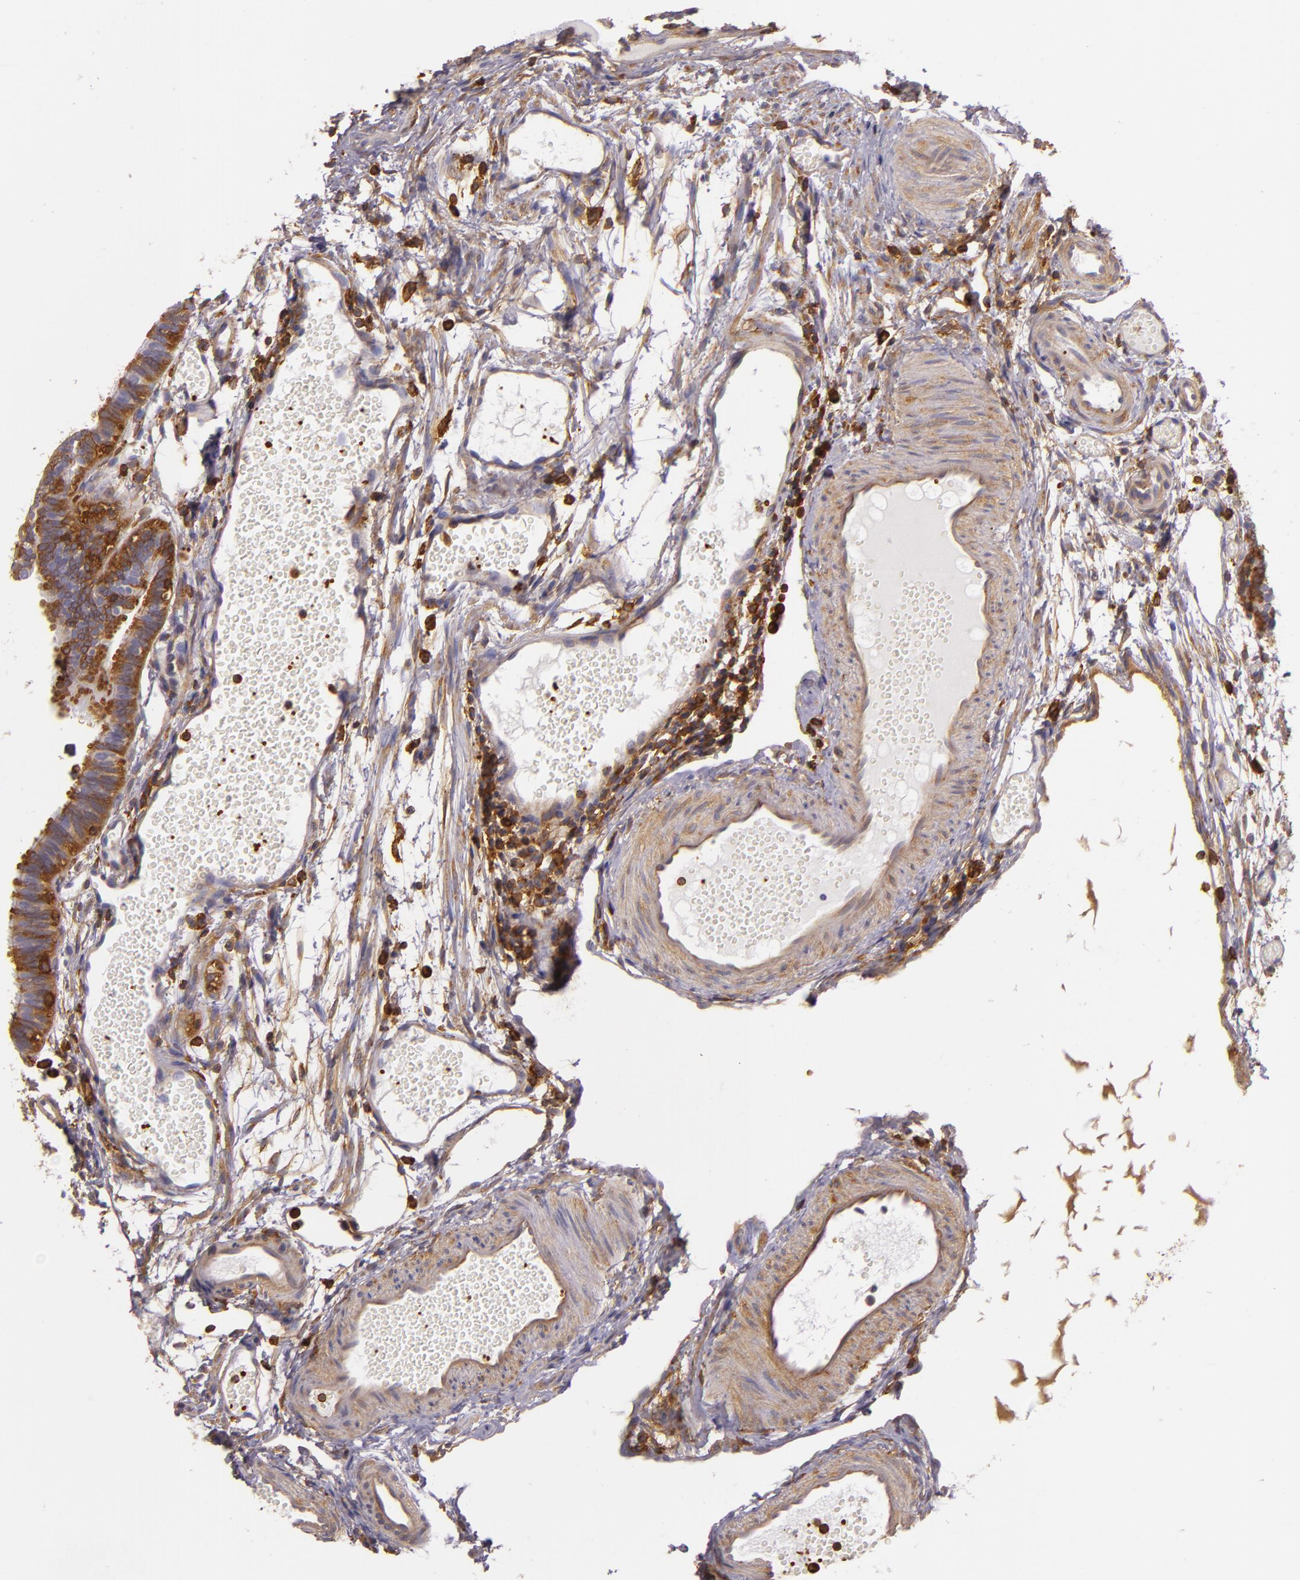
{"staining": {"intensity": "strong", "quantity": ">75%", "location": "cytoplasmic/membranous"}, "tissue": "fallopian tube", "cell_type": "Glandular cells", "image_type": "normal", "snomed": [{"axis": "morphology", "description": "Normal tissue, NOS"}, {"axis": "topography", "description": "Fallopian tube"}], "caption": "The image exhibits staining of unremarkable fallopian tube, revealing strong cytoplasmic/membranous protein staining (brown color) within glandular cells.", "gene": "TLN1", "patient": {"sex": "female", "age": 29}}